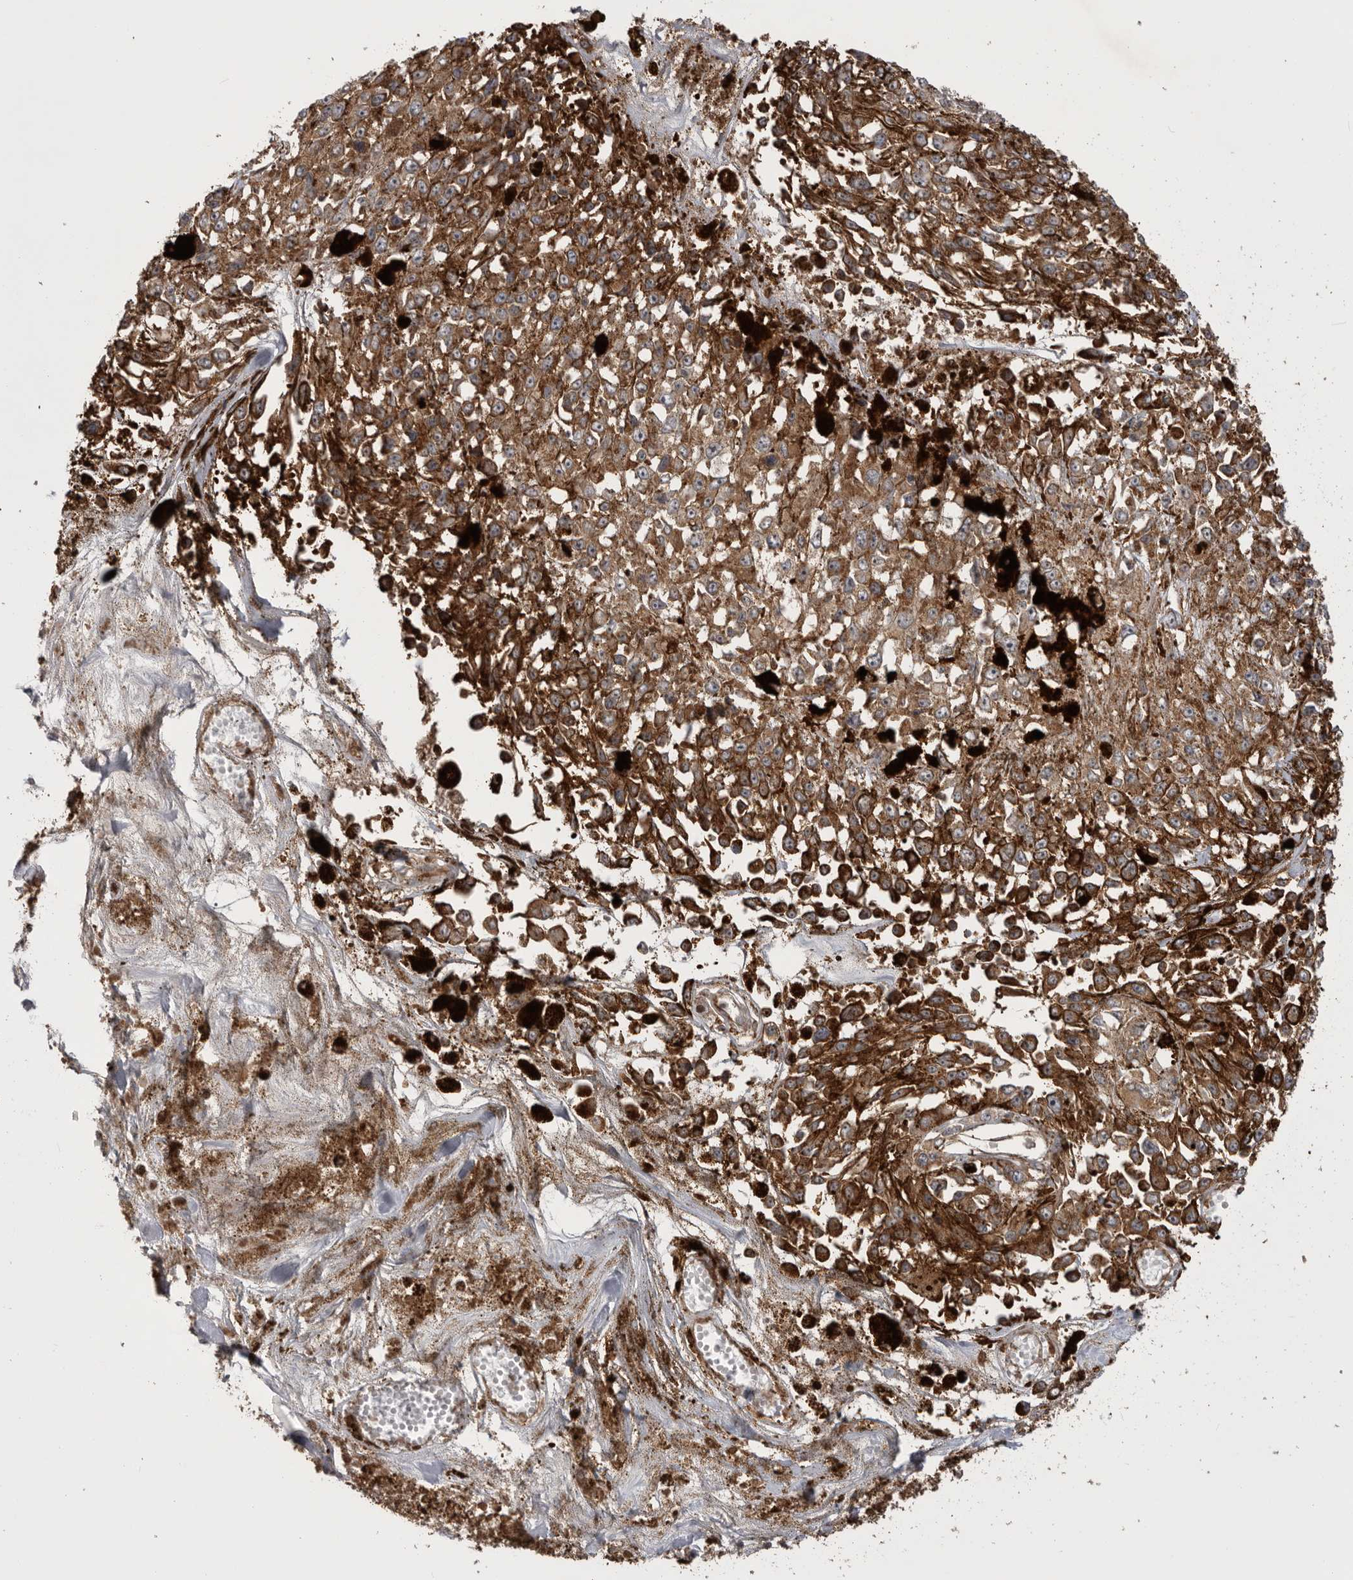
{"staining": {"intensity": "moderate", "quantity": ">75%", "location": "cytoplasmic/membranous"}, "tissue": "melanoma", "cell_type": "Tumor cells", "image_type": "cancer", "snomed": [{"axis": "morphology", "description": "Malignant melanoma, Metastatic site"}, {"axis": "topography", "description": "Lymph node"}], "caption": "High-magnification brightfield microscopy of malignant melanoma (metastatic site) stained with DAB (3,3'-diaminobenzidine) (brown) and counterstained with hematoxylin (blue). tumor cells exhibit moderate cytoplasmic/membranous expression is present in approximately>75% of cells.", "gene": "RAB3GAP2", "patient": {"sex": "male", "age": 59}}